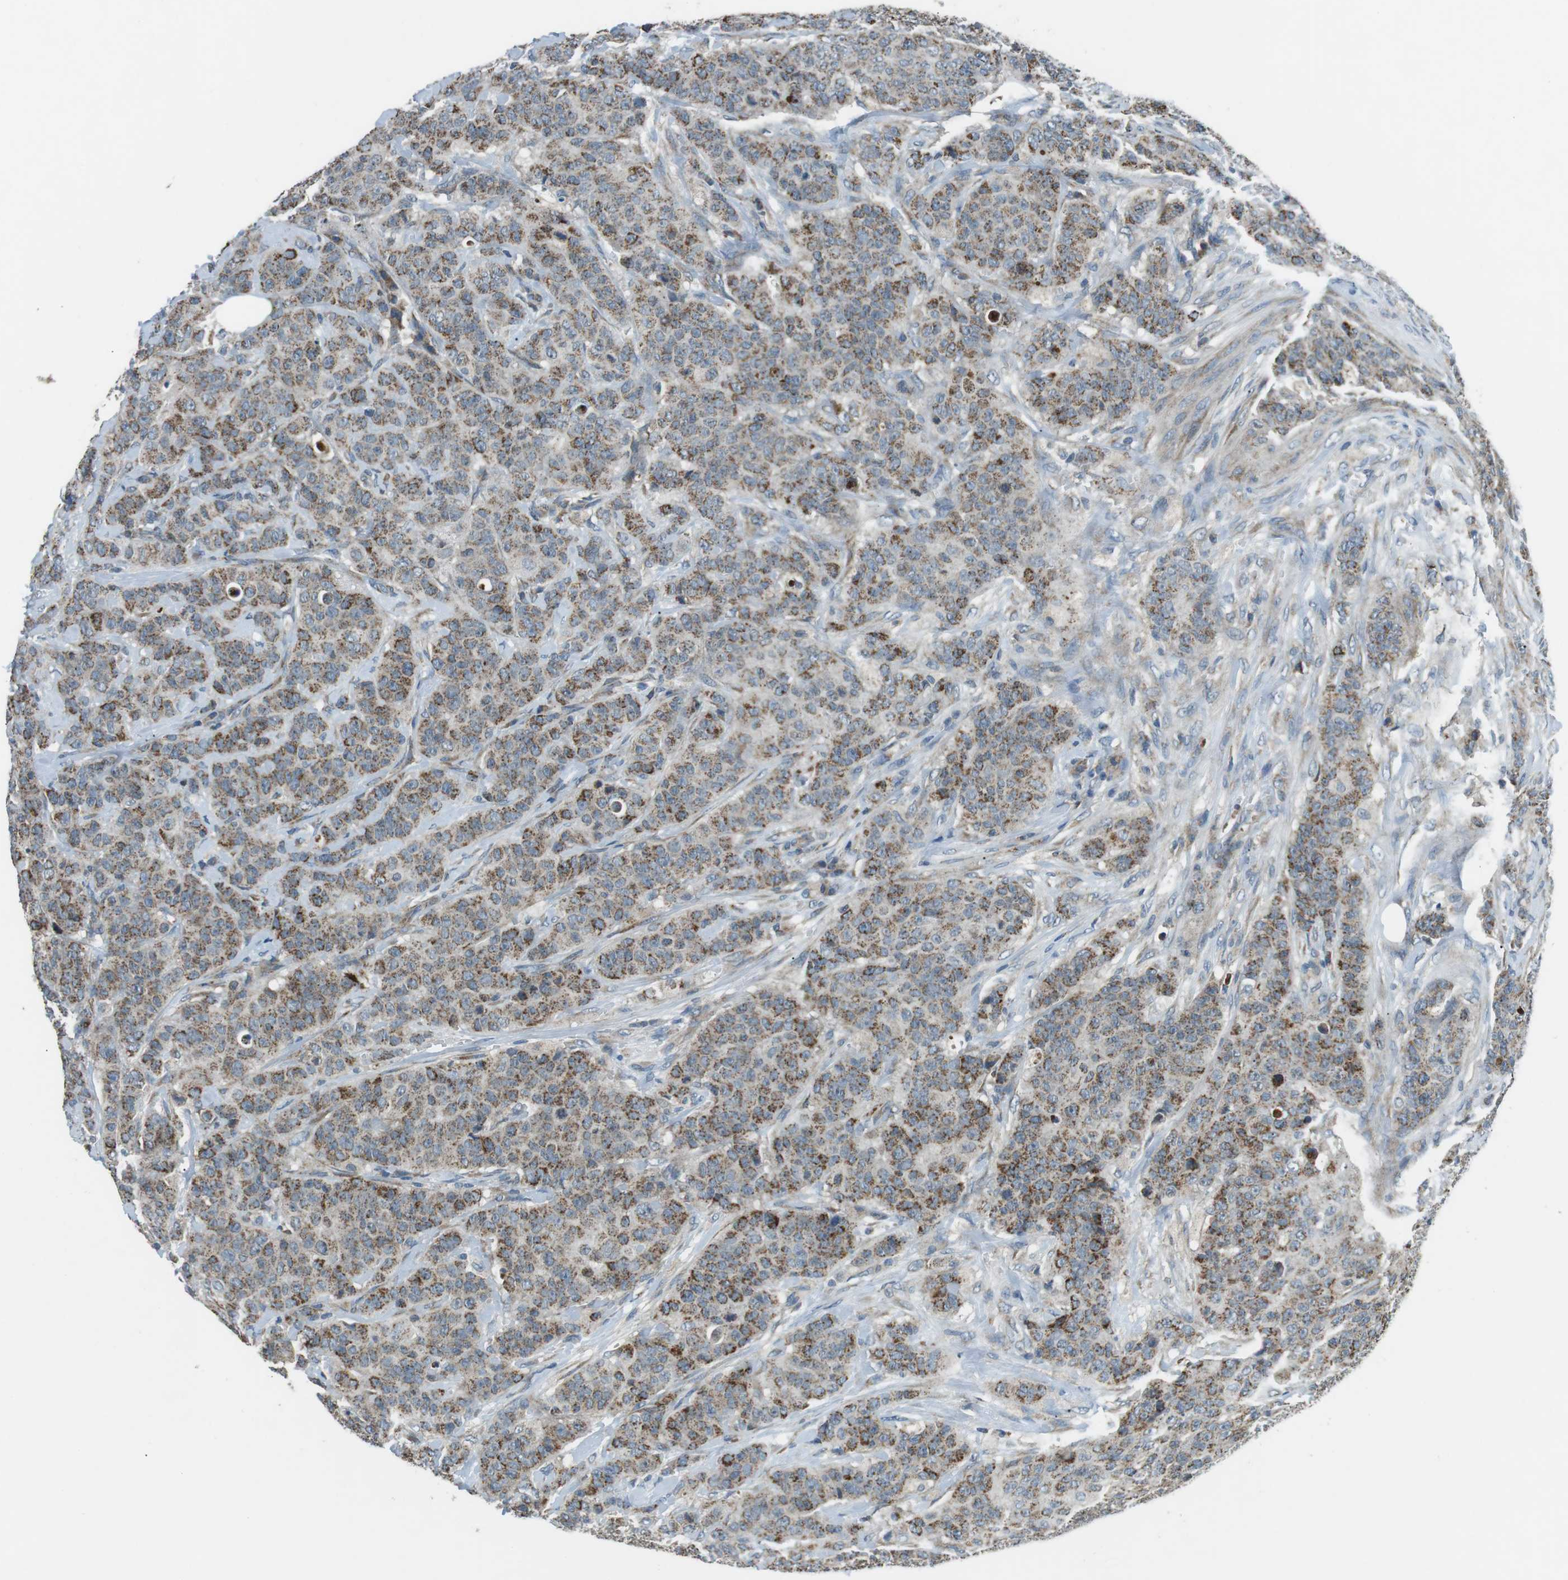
{"staining": {"intensity": "moderate", "quantity": ">75%", "location": "cytoplasmic/membranous"}, "tissue": "breast cancer", "cell_type": "Tumor cells", "image_type": "cancer", "snomed": [{"axis": "morphology", "description": "Normal tissue, NOS"}, {"axis": "morphology", "description": "Duct carcinoma"}, {"axis": "topography", "description": "Breast"}], "caption": "Immunohistochemical staining of human breast cancer (intraductal carcinoma) demonstrates medium levels of moderate cytoplasmic/membranous positivity in about >75% of tumor cells.", "gene": "BACE1", "patient": {"sex": "female", "age": 40}}